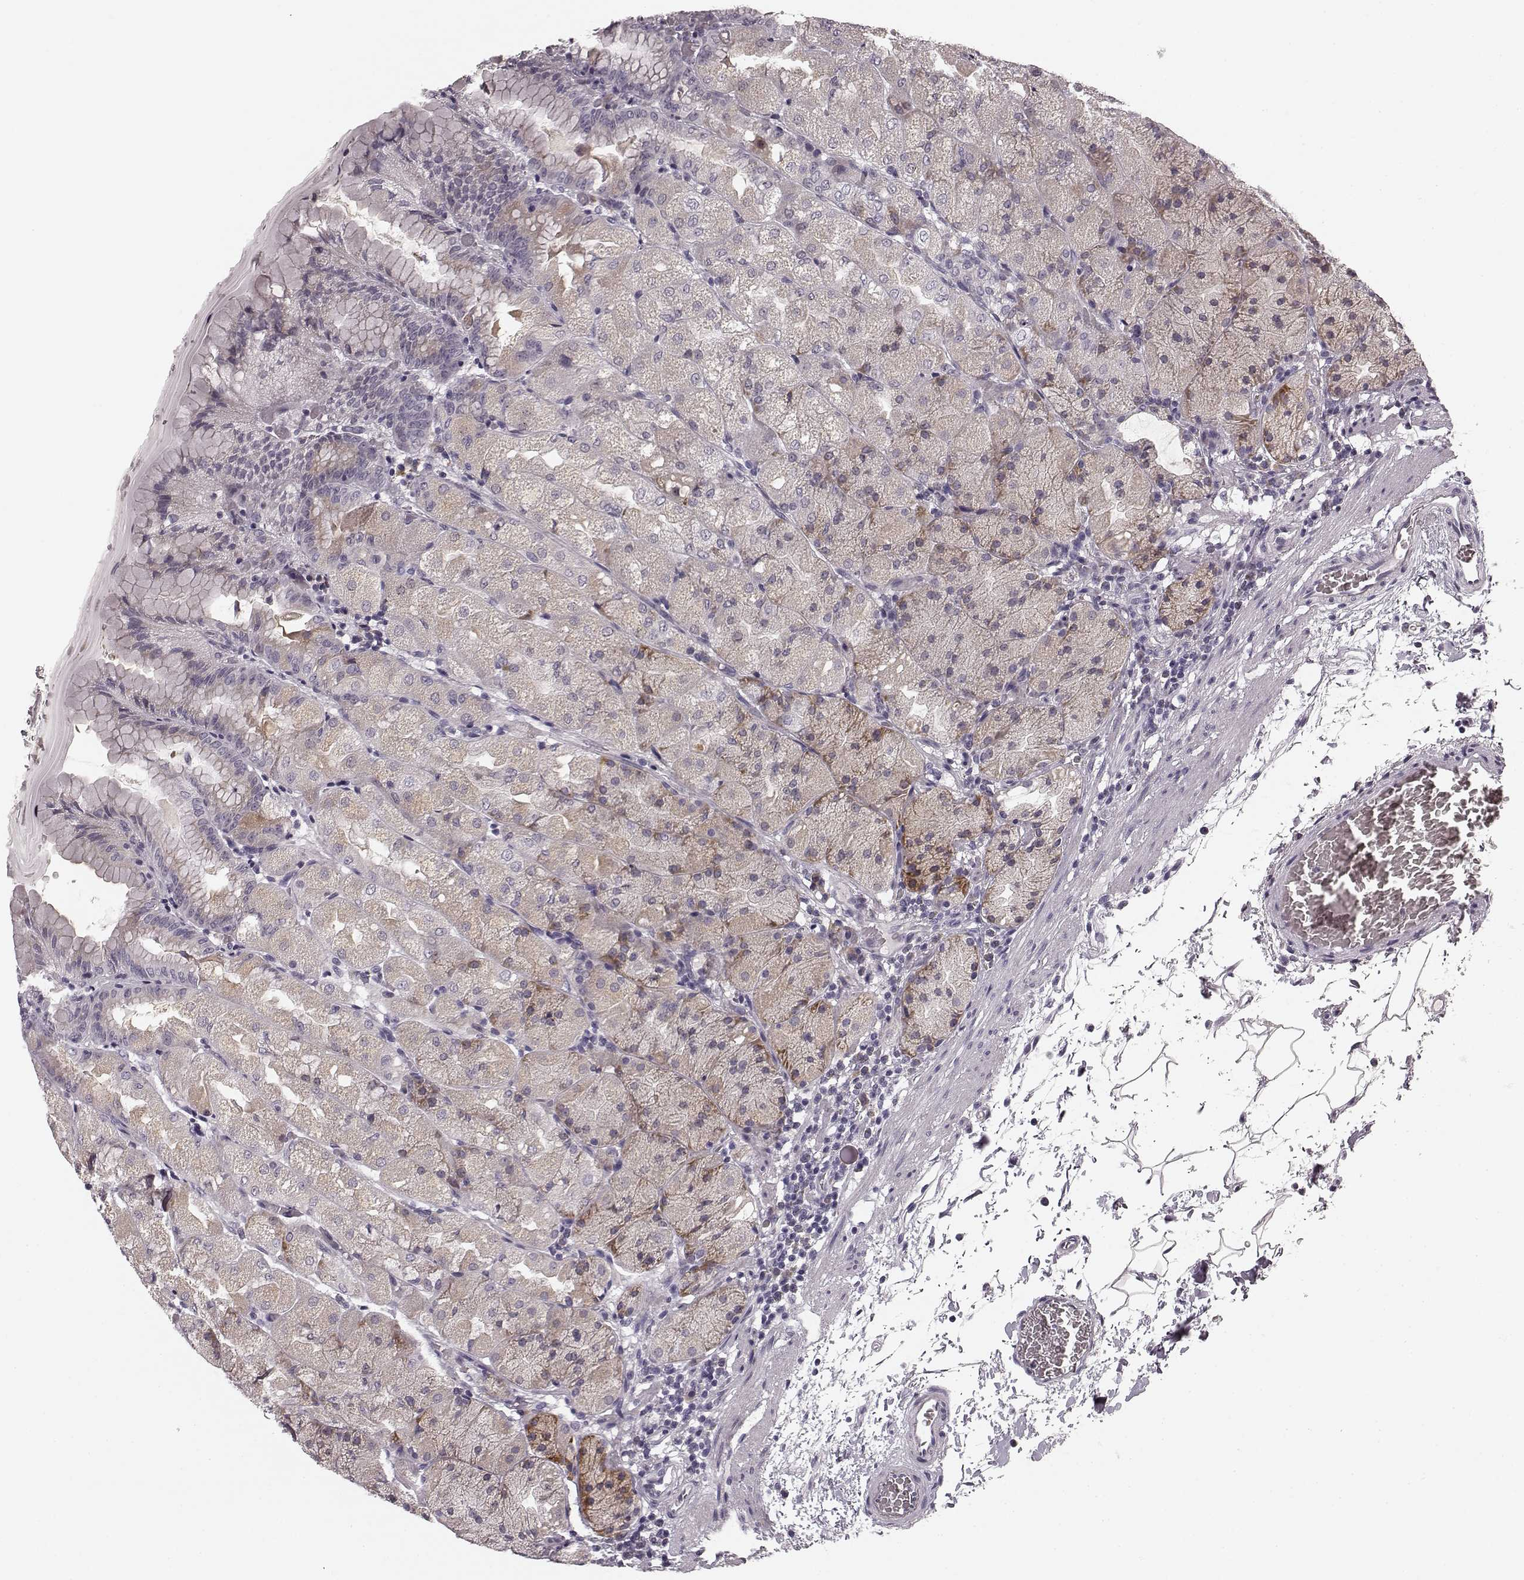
{"staining": {"intensity": "weak", "quantity": "25%-75%", "location": "cytoplasmic/membranous"}, "tissue": "stomach", "cell_type": "Glandular cells", "image_type": "normal", "snomed": [{"axis": "morphology", "description": "Normal tissue, NOS"}, {"axis": "topography", "description": "Stomach, upper"}, {"axis": "topography", "description": "Stomach"}, {"axis": "topography", "description": "Stomach, lower"}], "caption": "Immunohistochemical staining of normal stomach reveals weak cytoplasmic/membranous protein staining in about 25%-75% of glandular cells.", "gene": "FAM234B", "patient": {"sex": "male", "age": 62}}